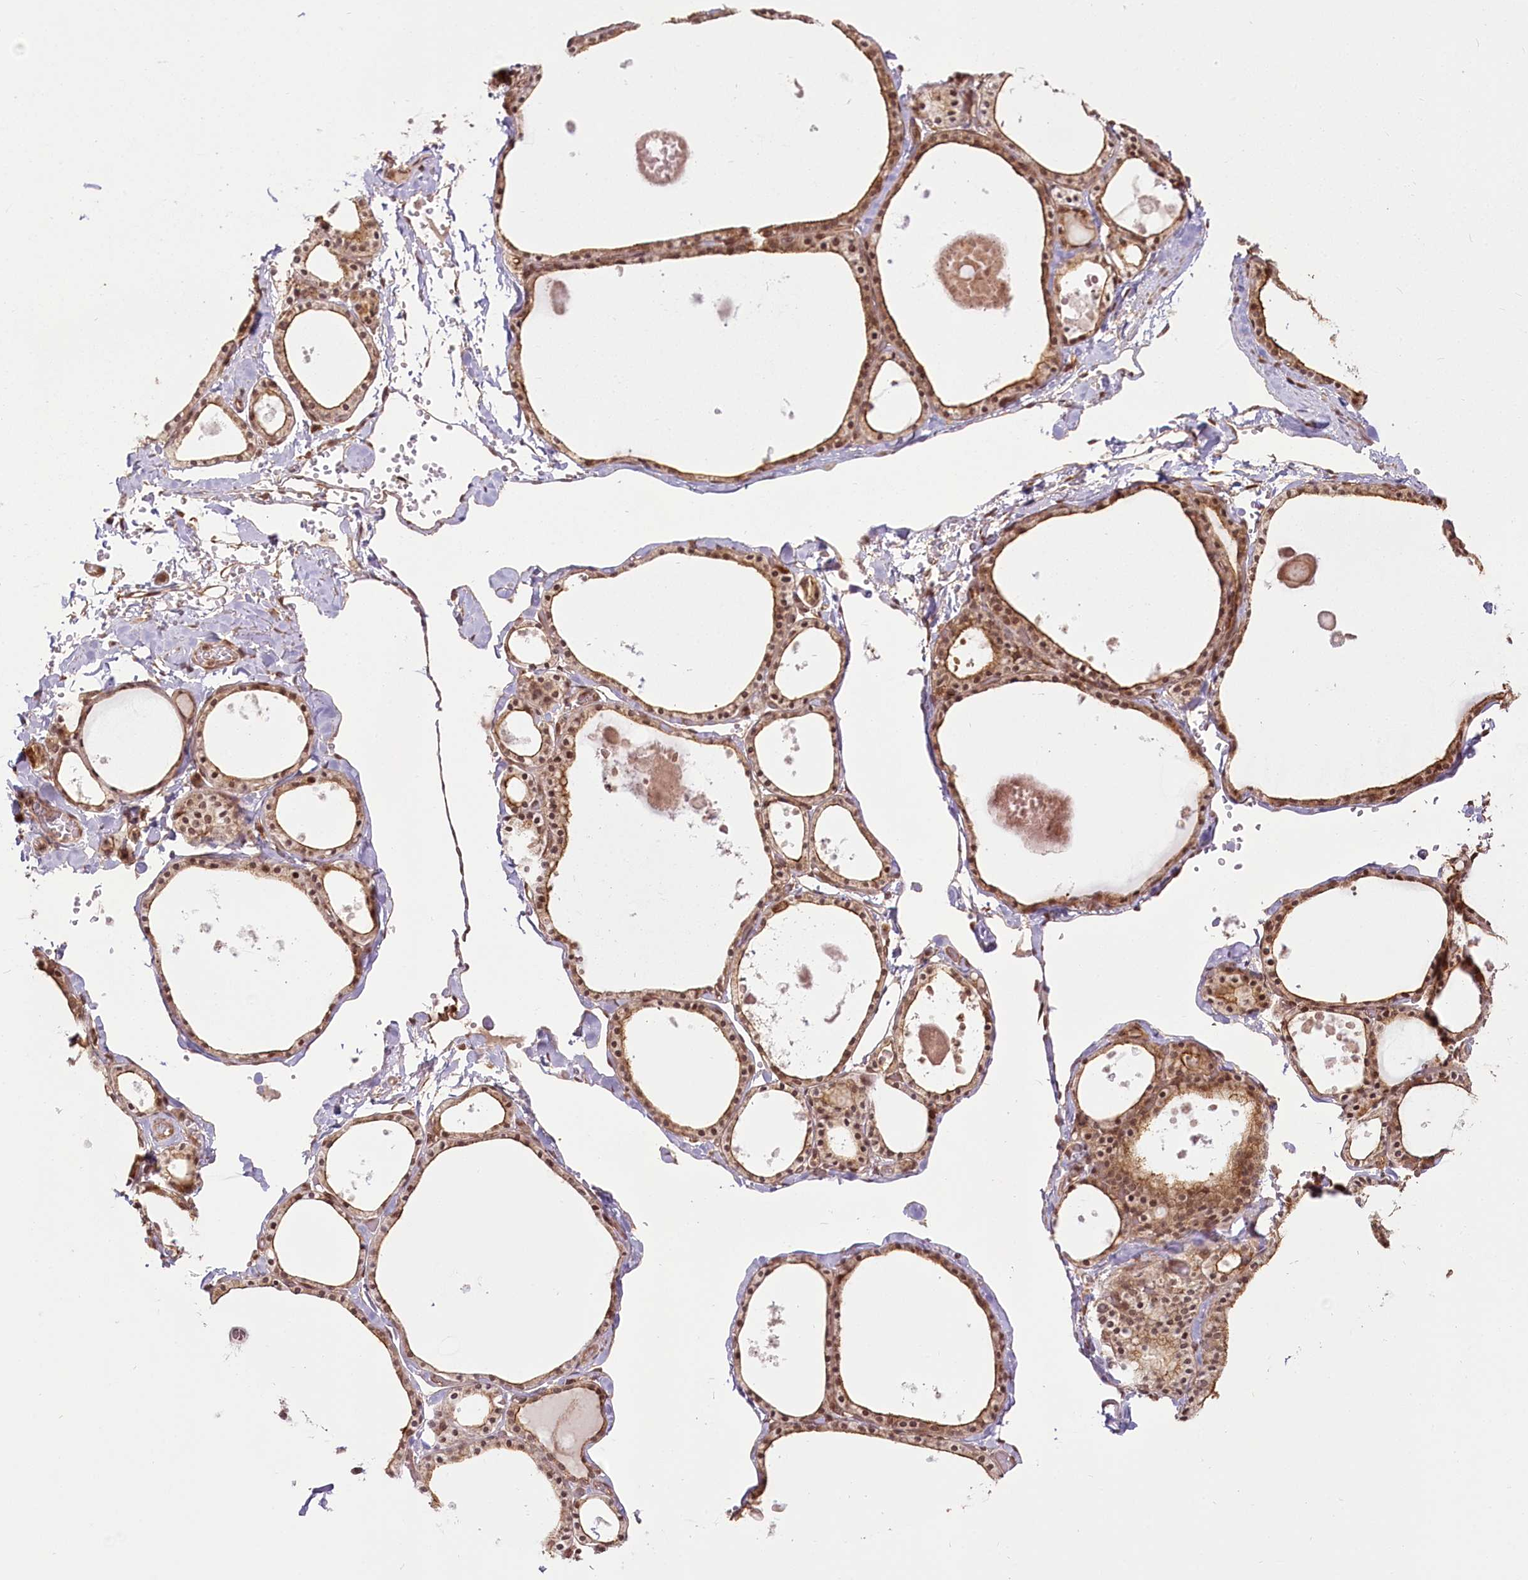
{"staining": {"intensity": "moderate", "quantity": ">75%", "location": "cytoplasmic/membranous,nuclear"}, "tissue": "thyroid gland", "cell_type": "Glandular cells", "image_type": "normal", "snomed": [{"axis": "morphology", "description": "Normal tissue, NOS"}, {"axis": "topography", "description": "Thyroid gland"}], "caption": "Immunohistochemistry of unremarkable thyroid gland shows medium levels of moderate cytoplasmic/membranous,nuclear expression in approximately >75% of glandular cells. Nuclei are stained in blue.", "gene": "R3HDM2", "patient": {"sex": "male", "age": 56}}